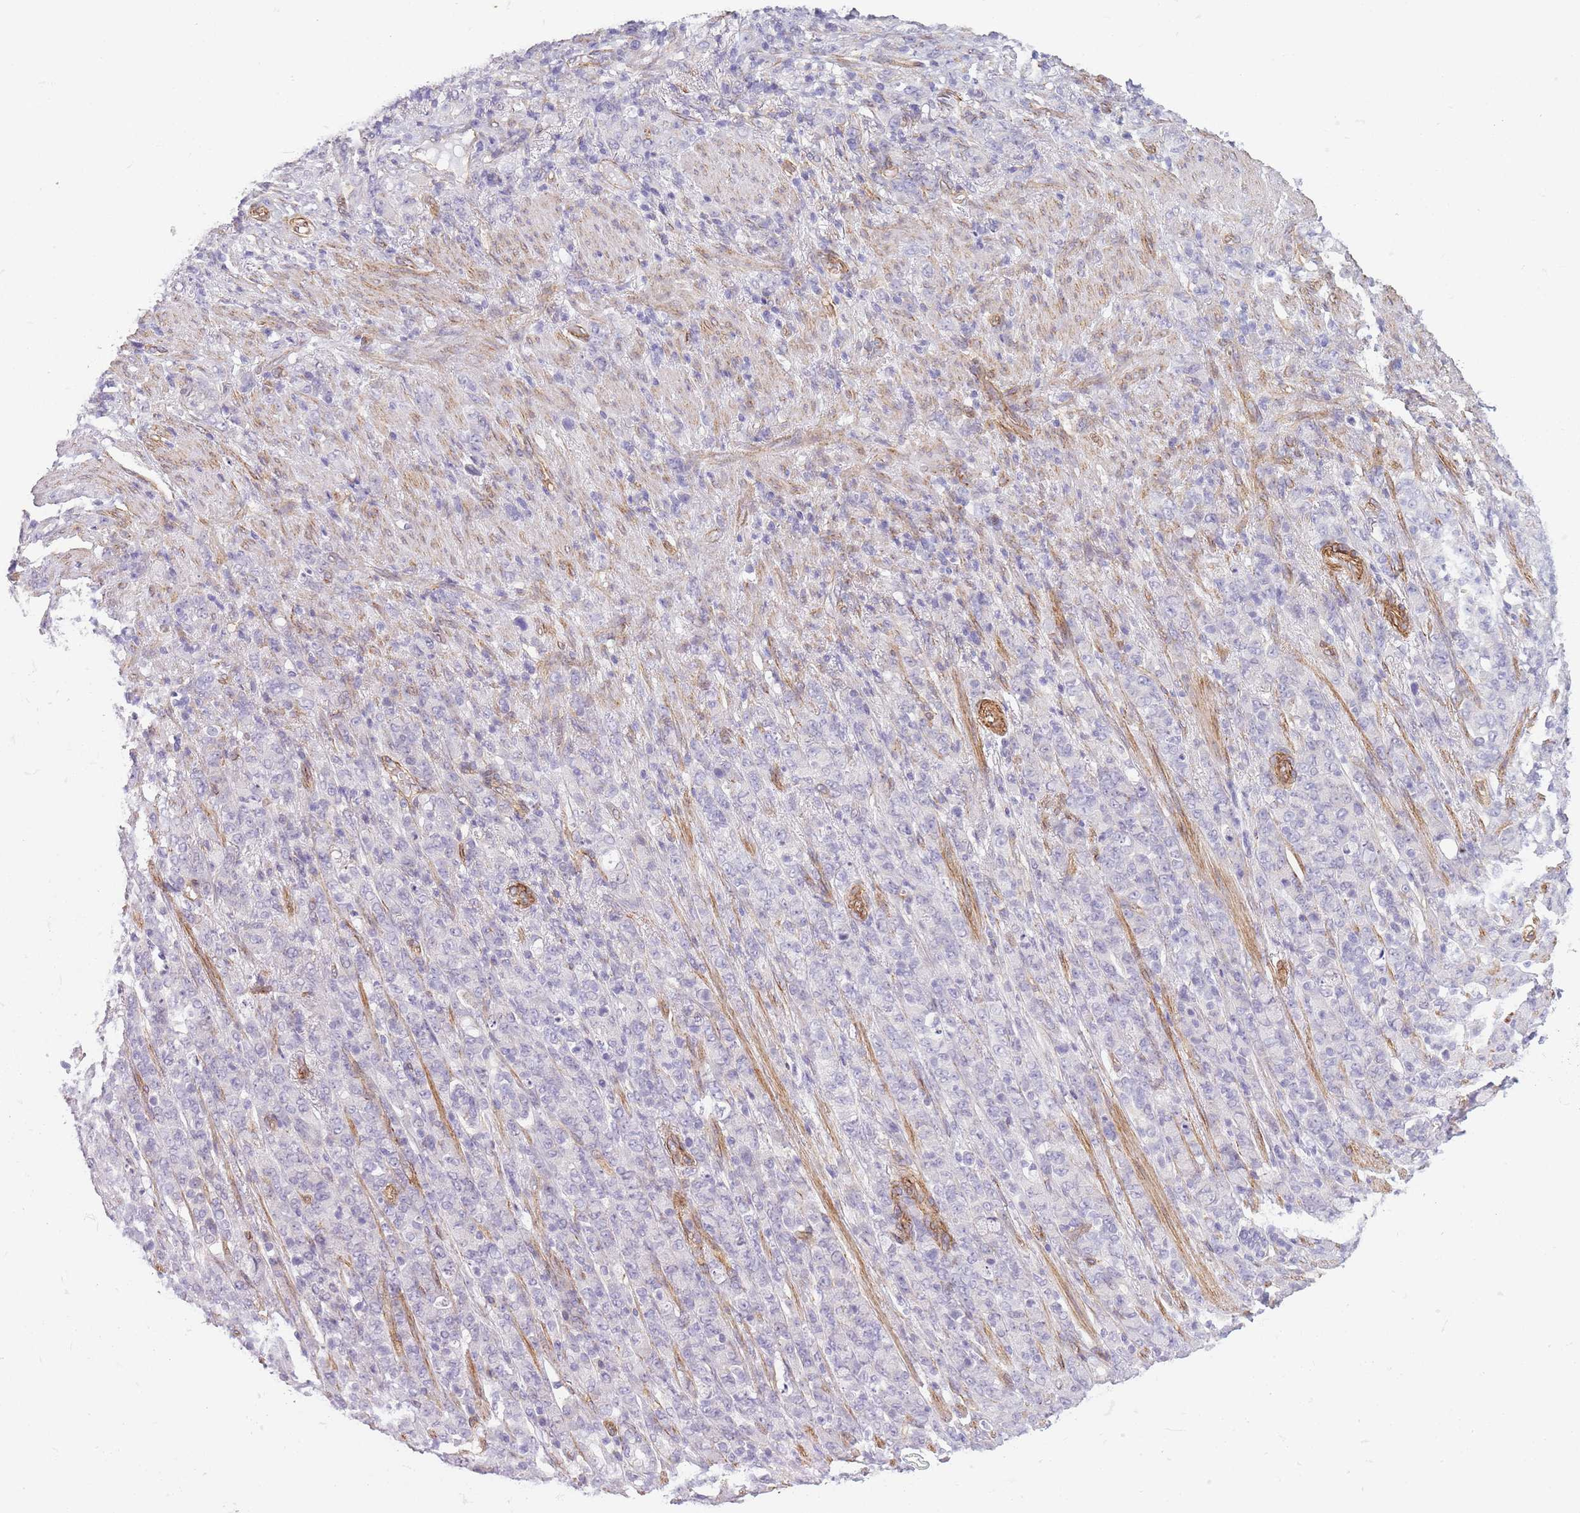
{"staining": {"intensity": "negative", "quantity": "none", "location": "none"}, "tissue": "stomach cancer", "cell_type": "Tumor cells", "image_type": "cancer", "snomed": [{"axis": "morphology", "description": "Adenocarcinoma, NOS"}, {"axis": "topography", "description": "Stomach"}], "caption": "This is a photomicrograph of immunohistochemistry (IHC) staining of stomach adenocarcinoma, which shows no positivity in tumor cells.", "gene": "OR6B3", "patient": {"sex": "female", "age": 79}}